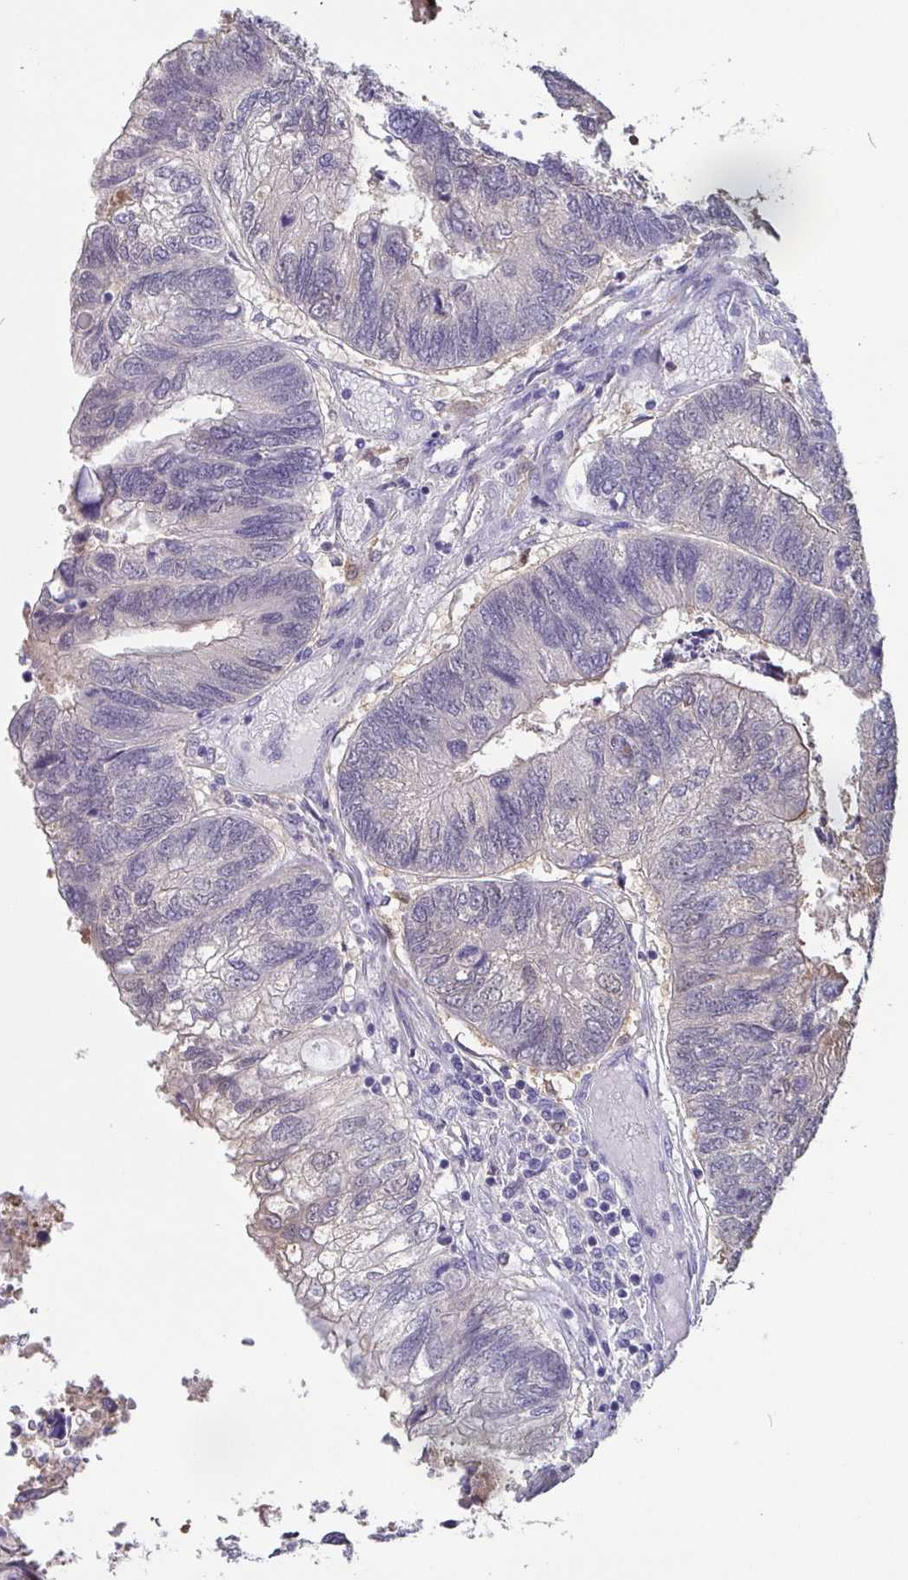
{"staining": {"intensity": "negative", "quantity": "none", "location": "none"}, "tissue": "colorectal cancer", "cell_type": "Tumor cells", "image_type": "cancer", "snomed": [{"axis": "morphology", "description": "Adenocarcinoma, NOS"}, {"axis": "topography", "description": "Colon"}], "caption": "DAB immunohistochemical staining of human colorectal cancer reveals no significant expression in tumor cells. The staining was performed using DAB to visualize the protein expression in brown, while the nuclei were stained in blue with hematoxylin (Magnification: 20x).", "gene": "IDH1", "patient": {"sex": "female", "age": 67}}